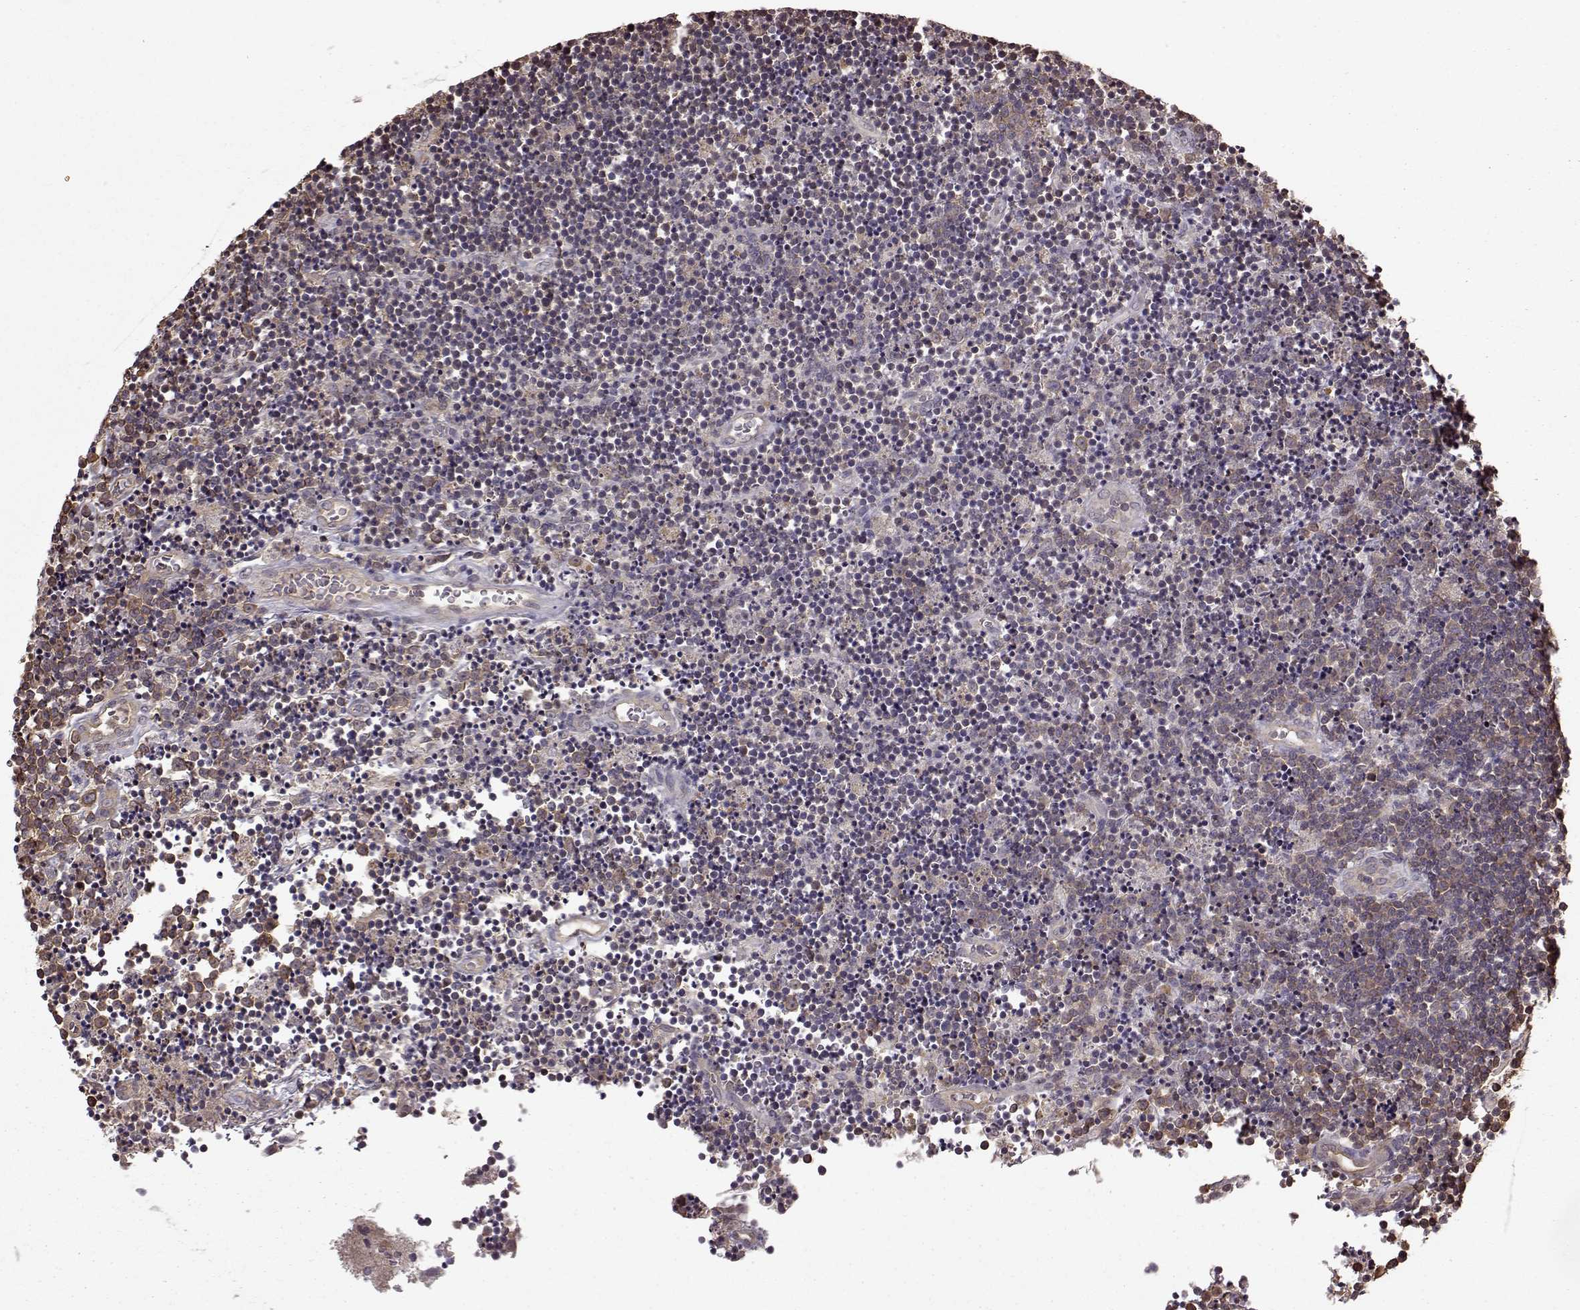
{"staining": {"intensity": "weak", "quantity": ">75%", "location": "cytoplasmic/membranous"}, "tissue": "lymphoma", "cell_type": "Tumor cells", "image_type": "cancer", "snomed": [{"axis": "morphology", "description": "Malignant lymphoma, non-Hodgkin's type, Low grade"}, {"axis": "topography", "description": "Brain"}], "caption": "This histopathology image shows malignant lymphoma, non-Hodgkin's type (low-grade) stained with immunohistochemistry (IHC) to label a protein in brown. The cytoplasmic/membranous of tumor cells show weak positivity for the protein. Nuclei are counter-stained blue.", "gene": "NME1-NME2", "patient": {"sex": "female", "age": 66}}